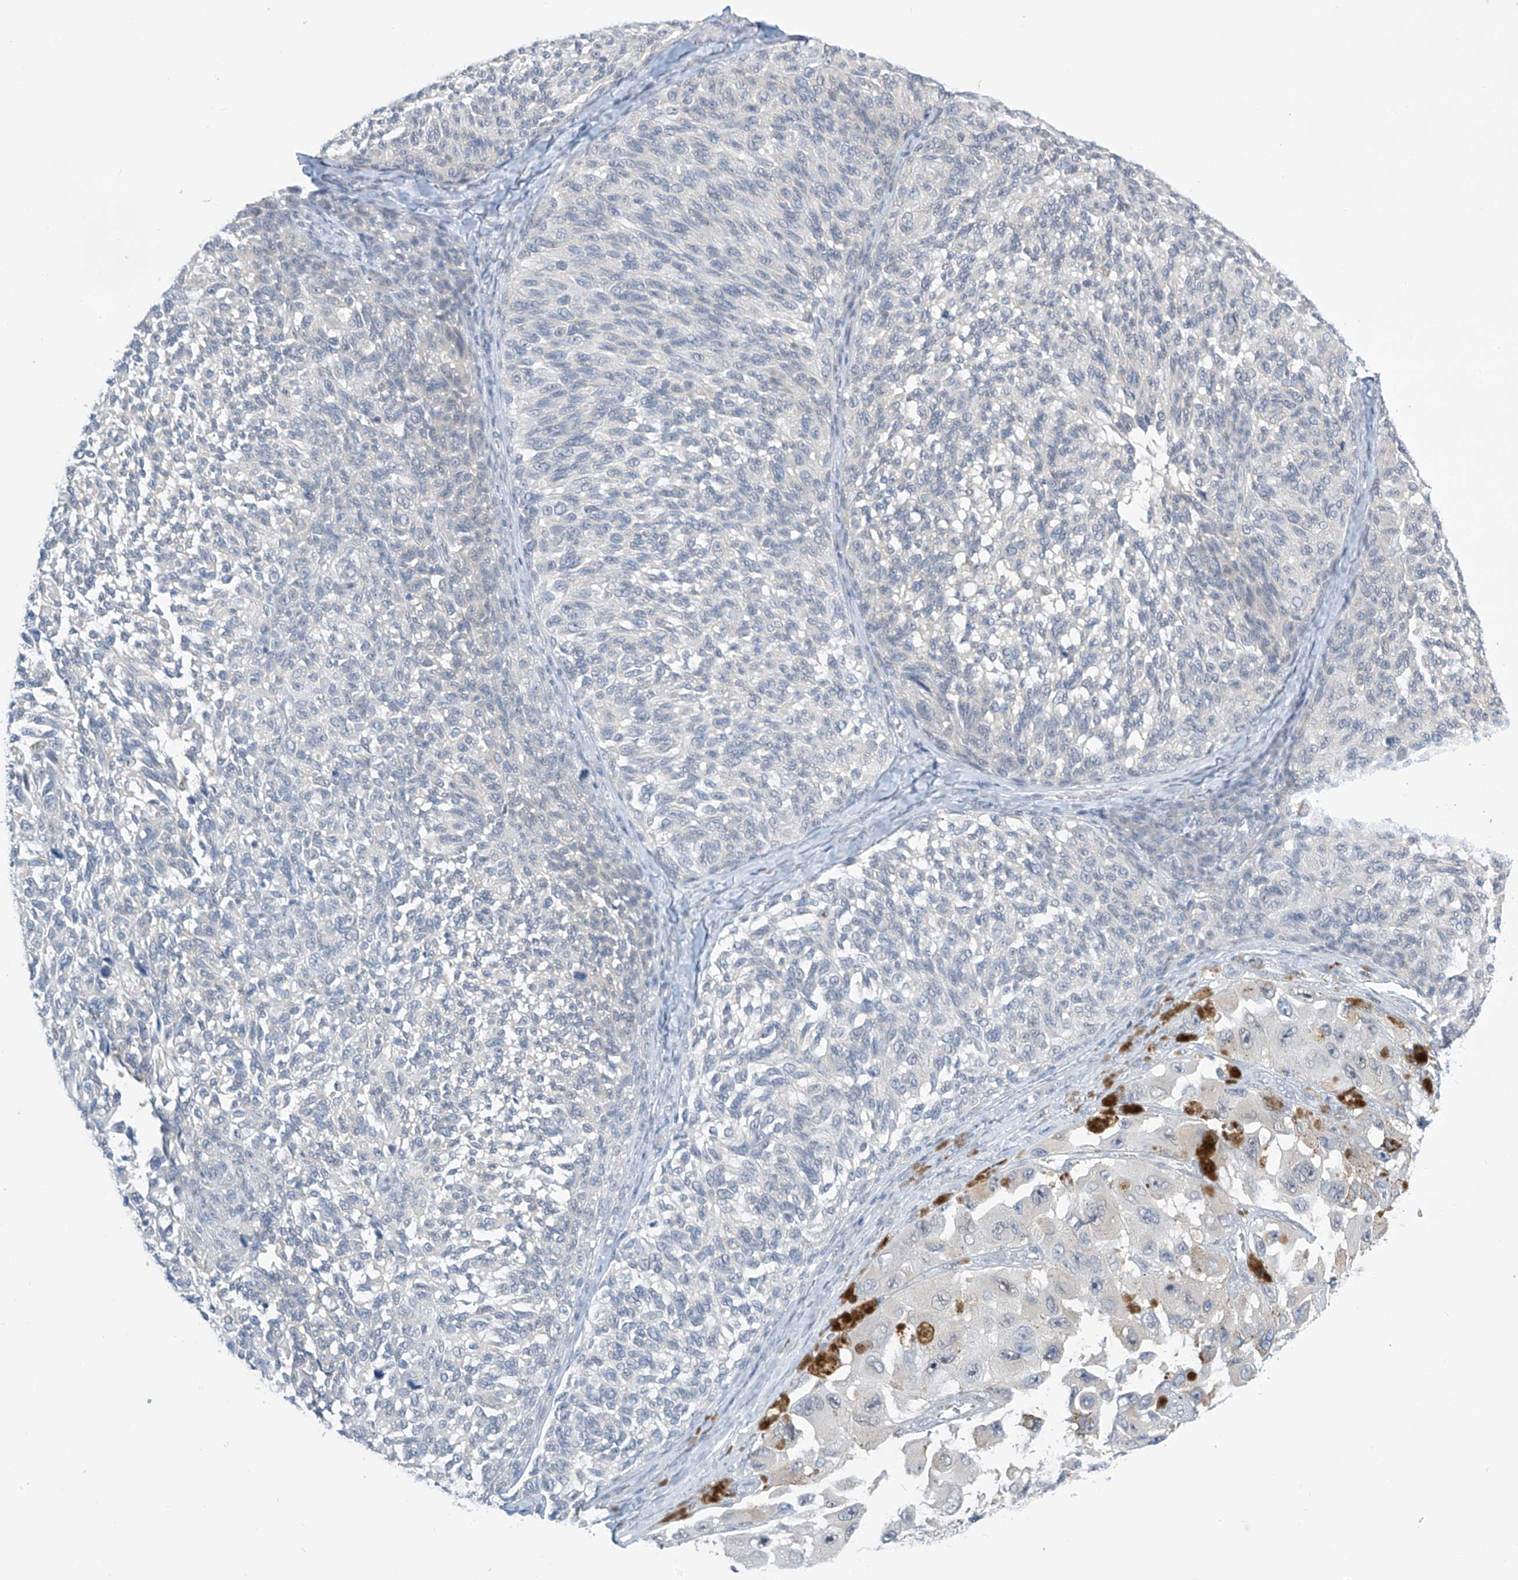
{"staining": {"intensity": "negative", "quantity": "none", "location": "none"}, "tissue": "melanoma", "cell_type": "Tumor cells", "image_type": "cancer", "snomed": [{"axis": "morphology", "description": "Malignant melanoma, NOS"}, {"axis": "topography", "description": "Skin"}], "caption": "Histopathology image shows no protein positivity in tumor cells of melanoma tissue.", "gene": "APLF", "patient": {"sex": "female", "age": 73}}